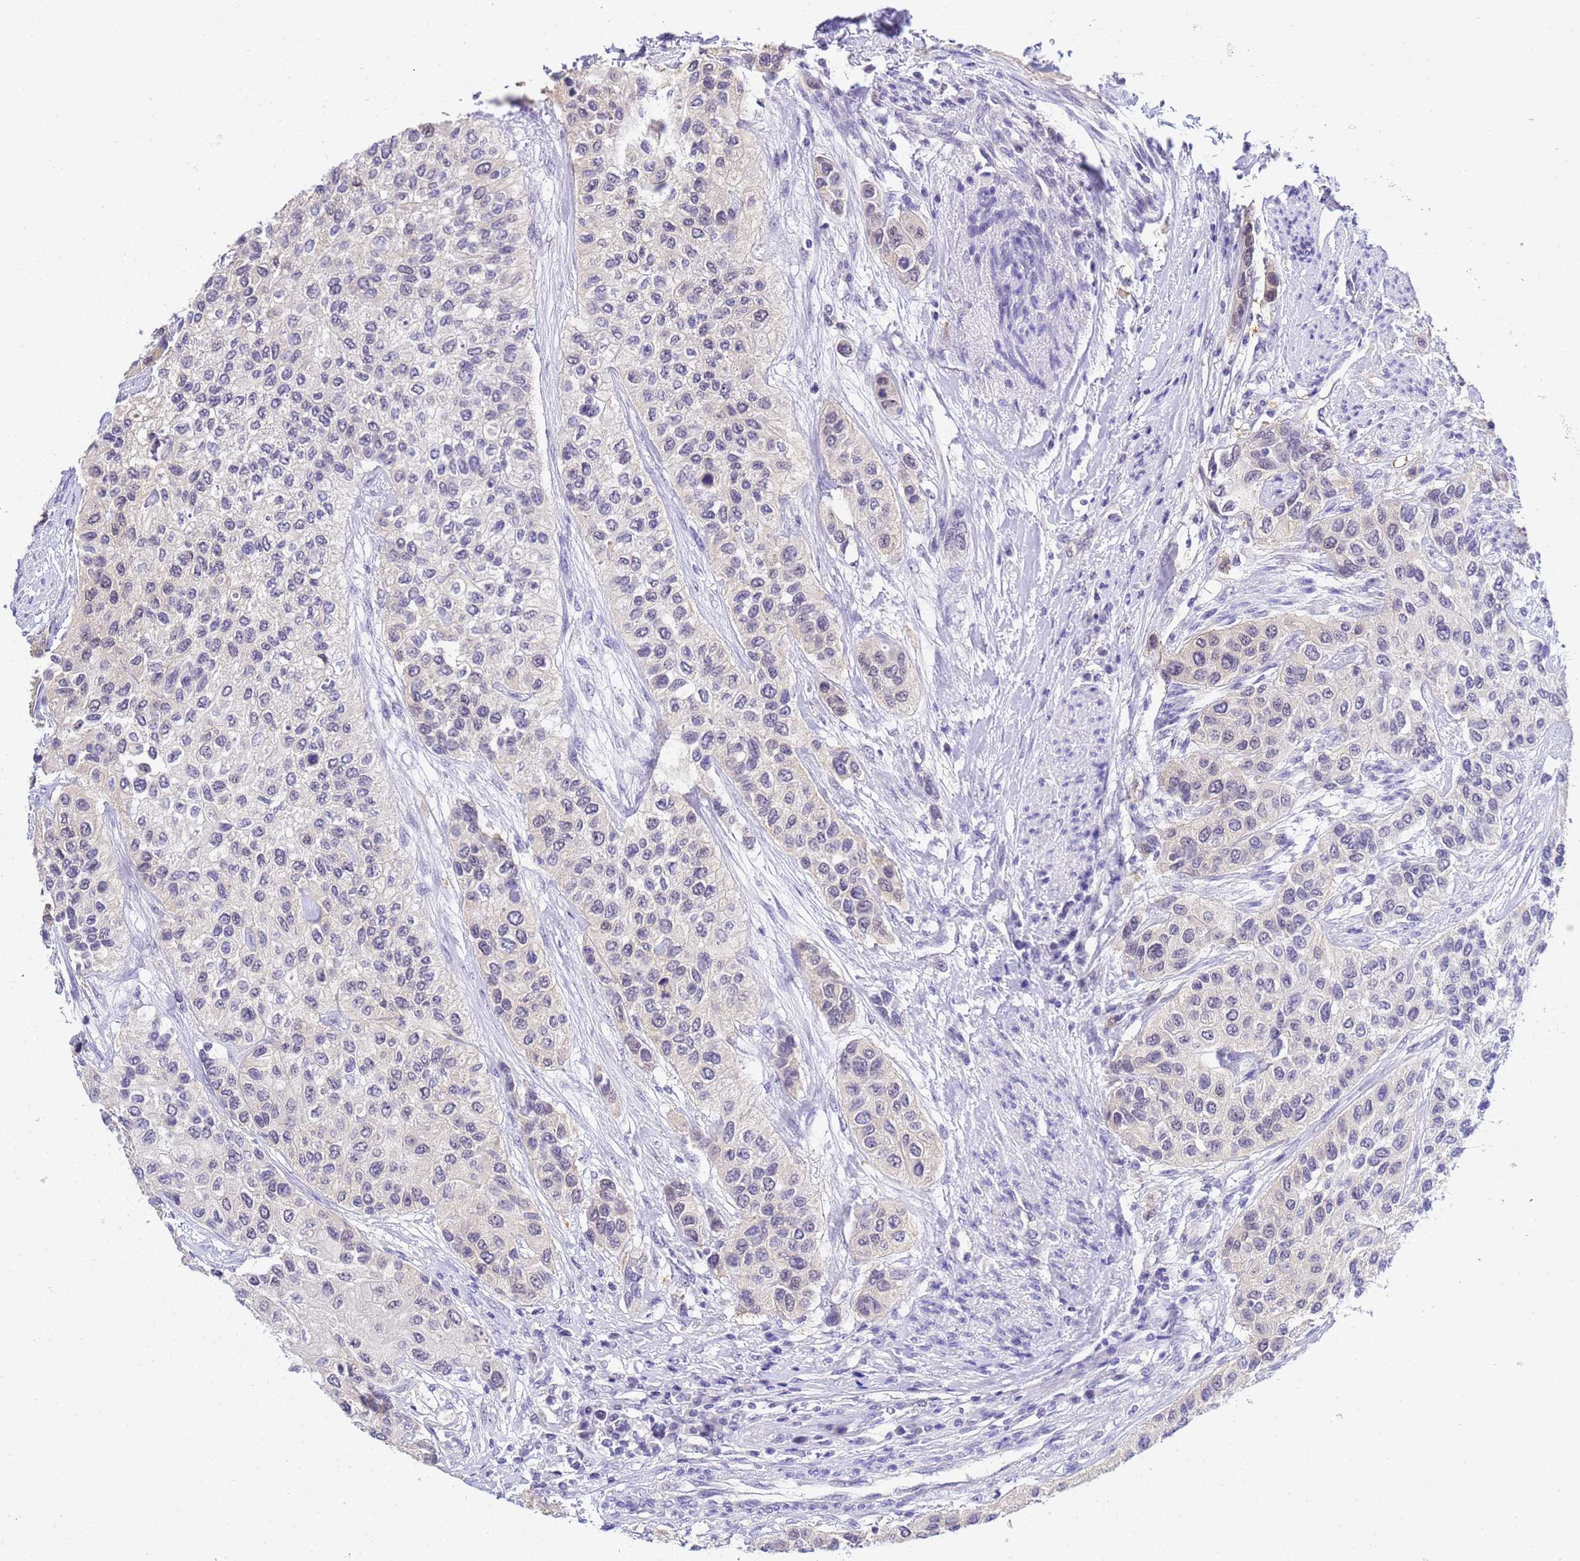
{"staining": {"intensity": "weak", "quantity": "<25%", "location": "nuclear"}, "tissue": "urothelial cancer", "cell_type": "Tumor cells", "image_type": "cancer", "snomed": [{"axis": "morphology", "description": "Normal tissue, NOS"}, {"axis": "morphology", "description": "Urothelial carcinoma, High grade"}, {"axis": "topography", "description": "Vascular tissue"}, {"axis": "topography", "description": "Urinary bladder"}], "caption": "A micrograph of high-grade urothelial carcinoma stained for a protein demonstrates no brown staining in tumor cells.", "gene": "ACTL6B", "patient": {"sex": "female", "age": 56}}